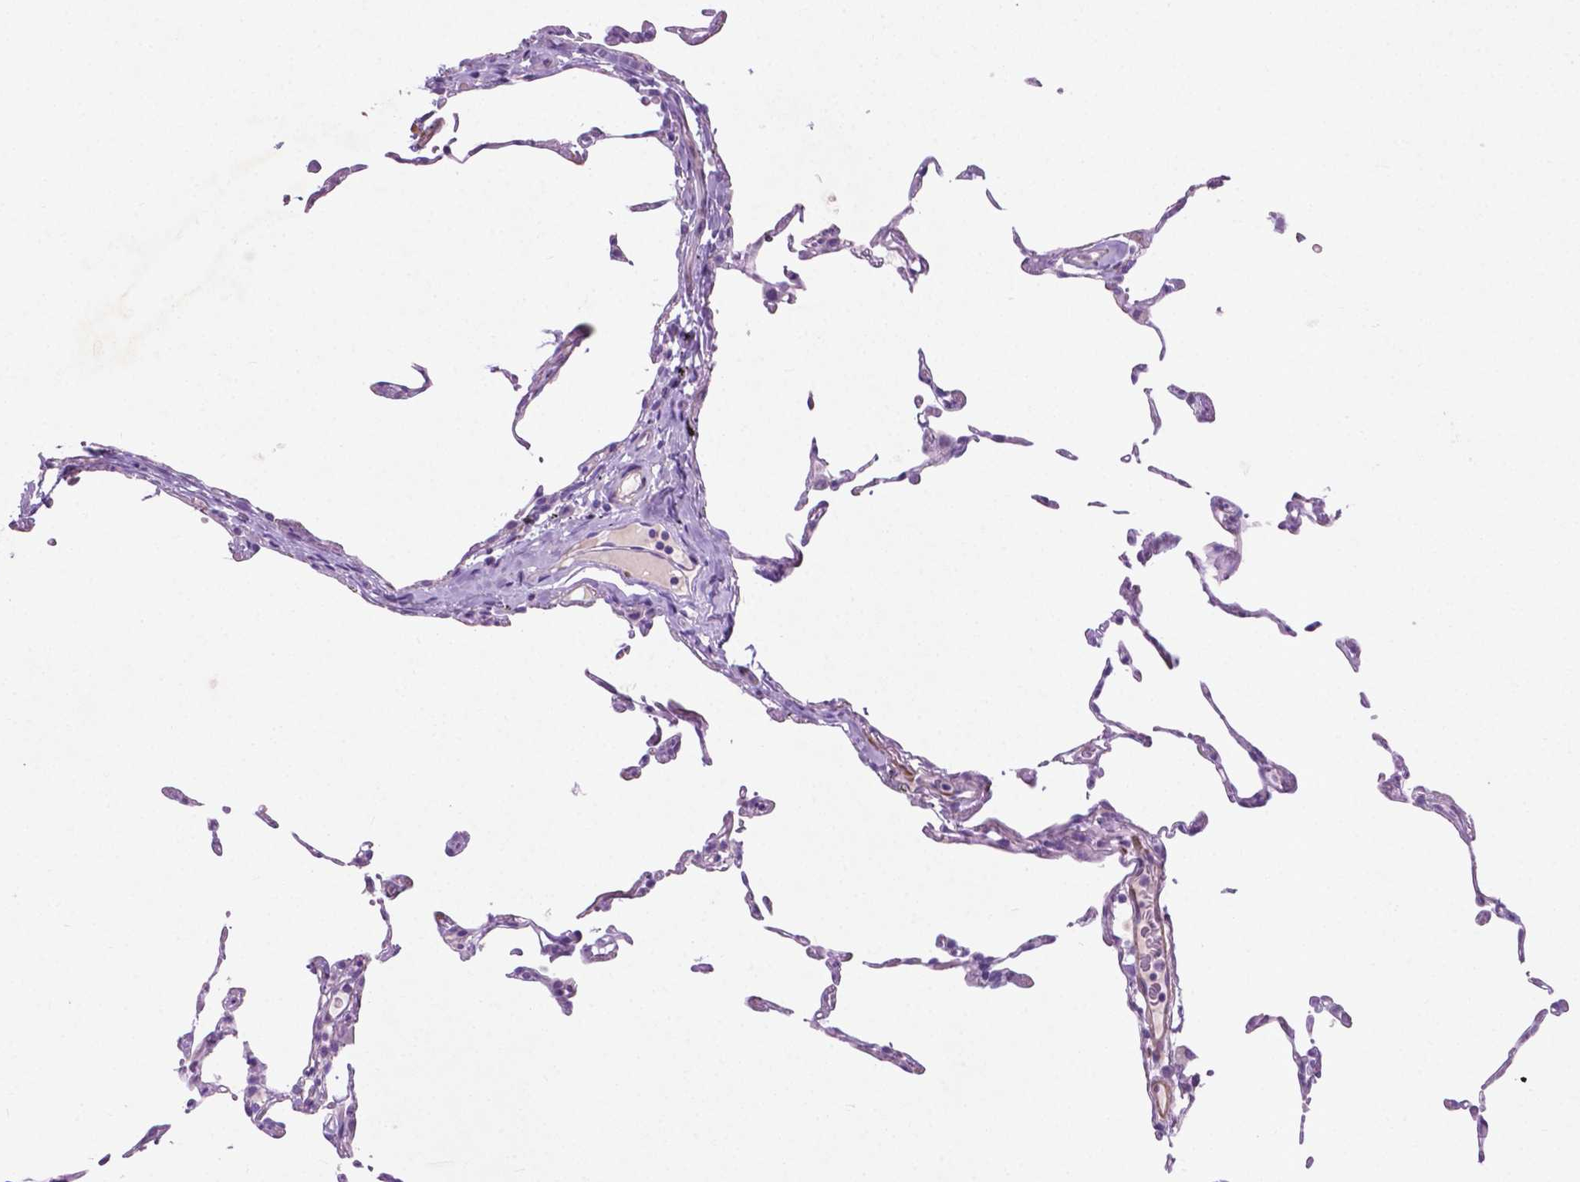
{"staining": {"intensity": "negative", "quantity": "none", "location": "none"}, "tissue": "lung", "cell_type": "Alveolar cells", "image_type": "normal", "snomed": [{"axis": "morphology", "description": "Normal tissue, NOS"}, {"axis": "topography", "description": "Lung"}], "caption": "Immunohistochemical staining of normal lung displays no significant staining in alveolar cells.", "gene": "ASPG", "patient": {"sex": "female", "age": 57}}